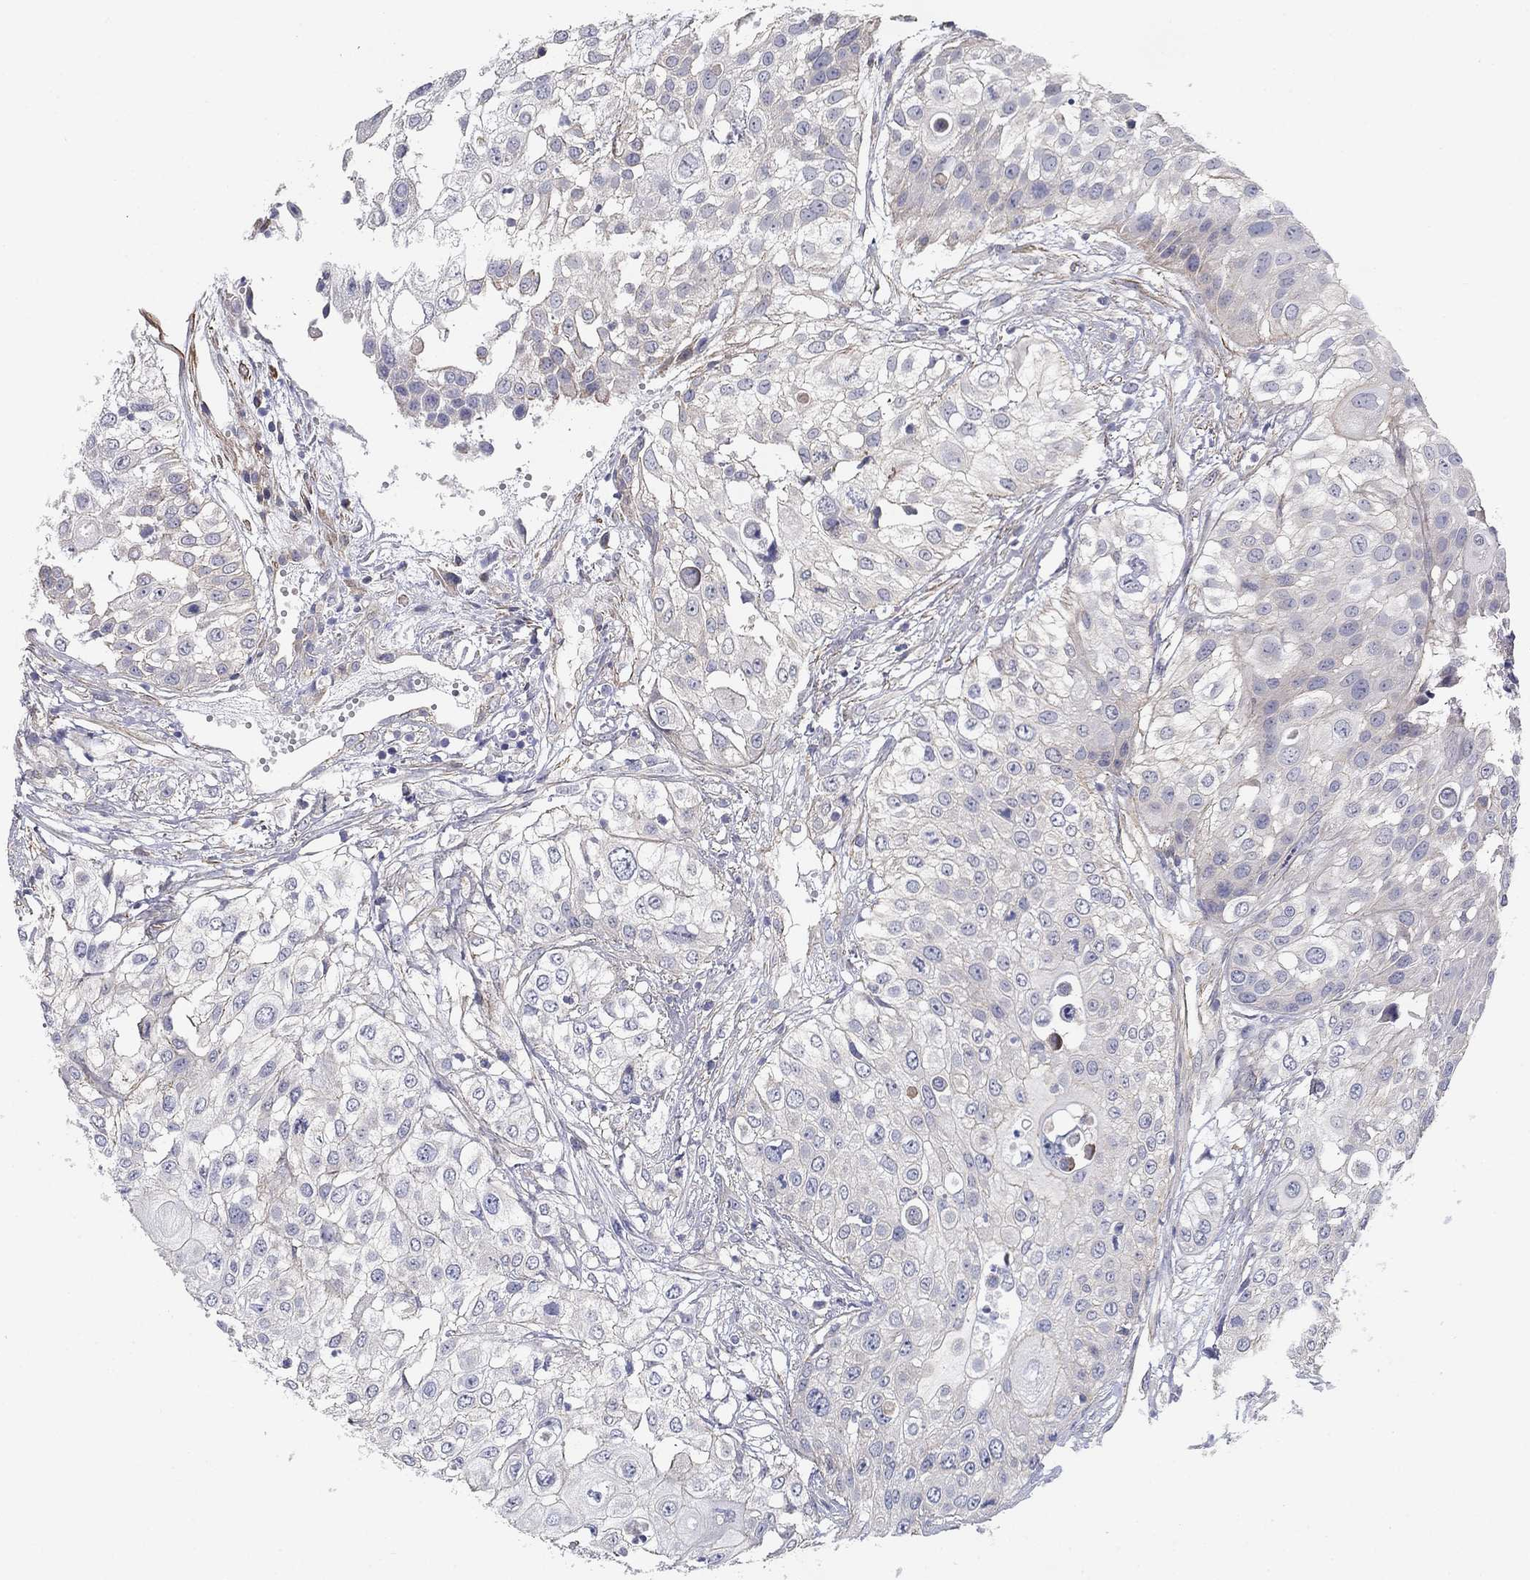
{"staining": {"intensity": "negative", "quantity": "none", "location": "none"}, "tissue": "urothelial cancer", "cell_type": "Tumor cells", "image_type": "cancer", "snomed": [{"axis": "morphology", "description": "Urothelial carcinoma, High grade"}, {"axis": "topography", "description": "Urinary bladder"}], "caption": "A high-resolution image shows immunohistochemistry (IHC) staining of urothelial cancer, which demonstrates no significant staining in tumor cells.", "gene": "GRK7", "patient": {"sex": "female", "age": 79}}